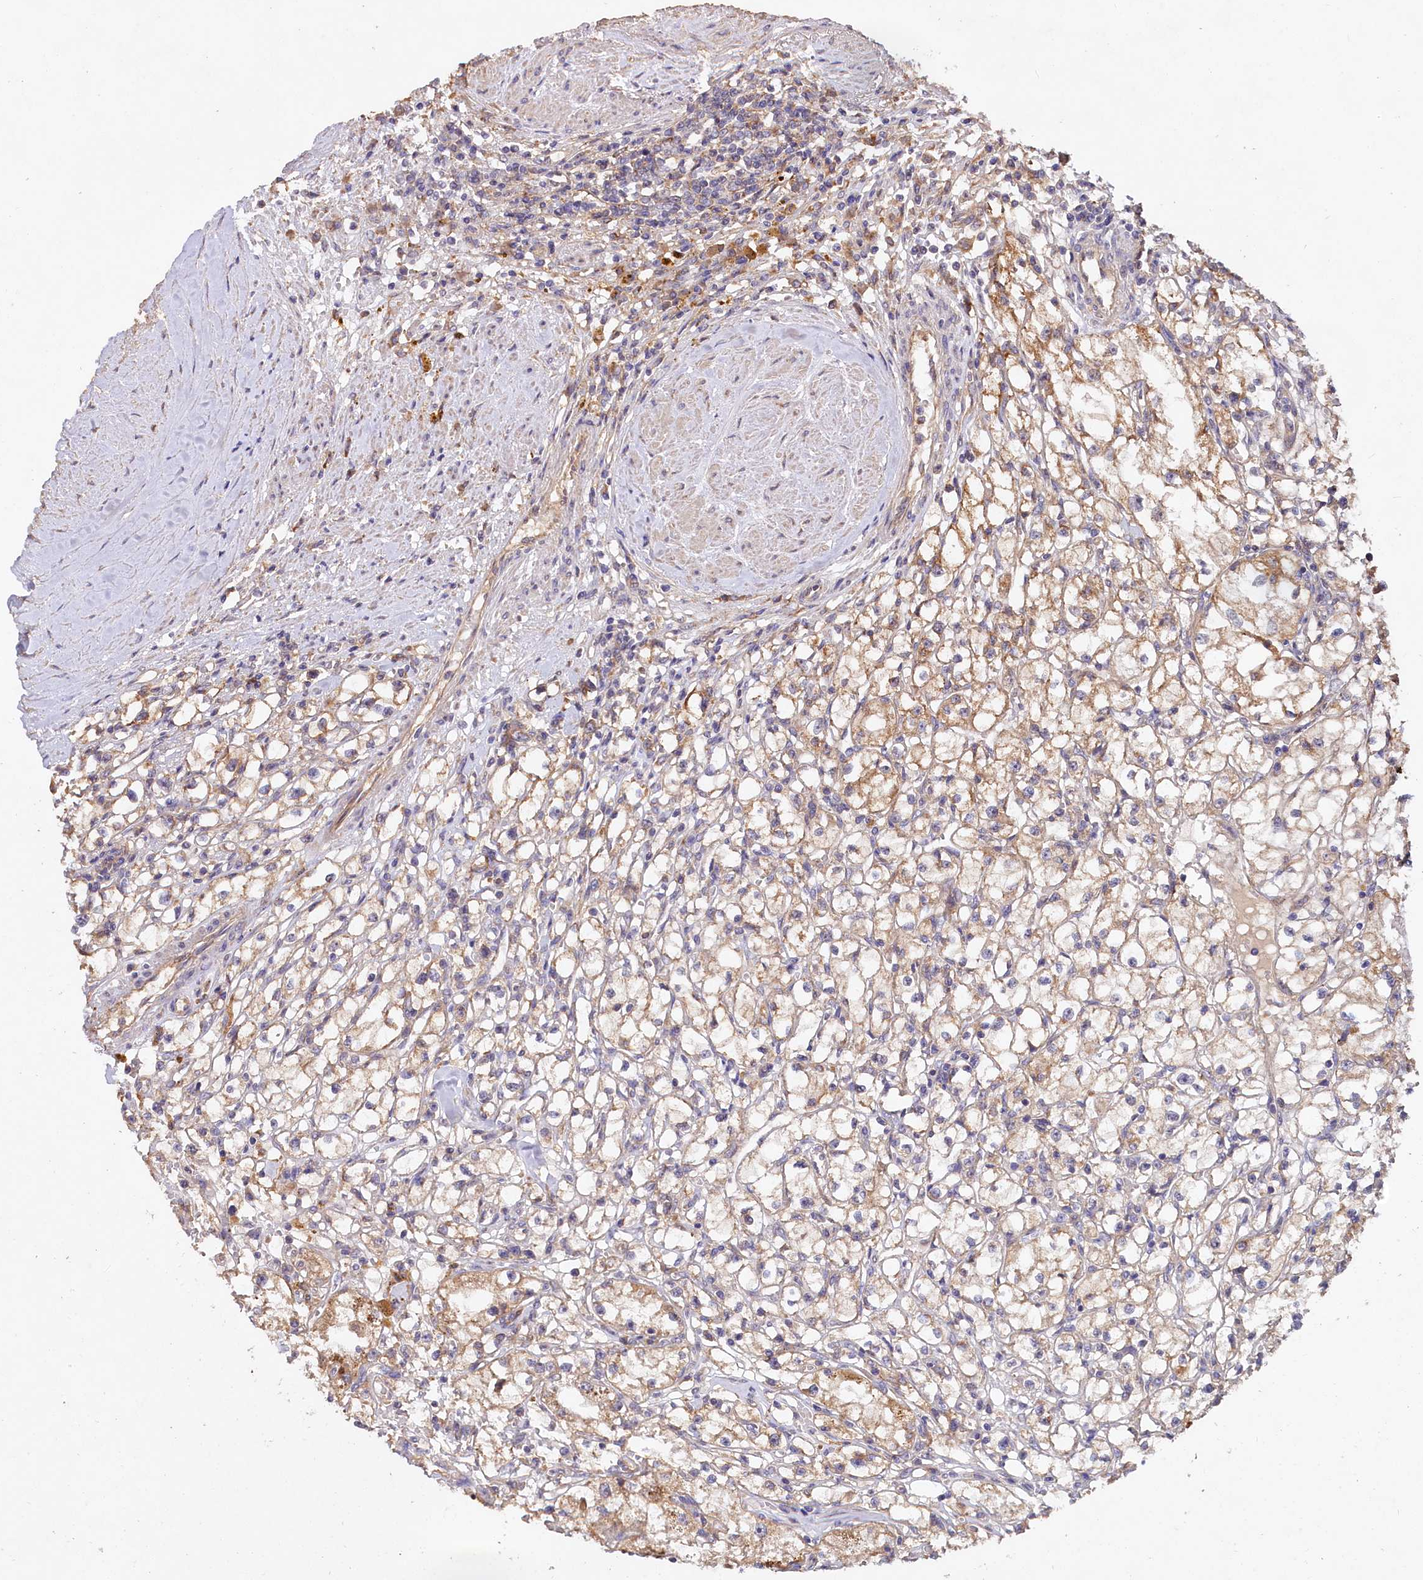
{"staining": {"intensity": "moderate", "quantity": "25%-75%", "location": "cytoplasmic/membranous"}, "tissue": "renal cancer", "cell_type": "Tumor cells", "image_type": "cancer", "snomed": [{"axis": "morphology", "description": "Adenocarcinoma, NOS"}, {"axis": "topography", "description": "Kidney"}], "caption": "Immunohistochemical staining of renal cancer exhibits medium levels of moderate cytoplasmic/membranous expression in about 25%-75% of tumor cells.", "gene": "ETFBKMT", "patient": {"sex": "male", "age": 56}}